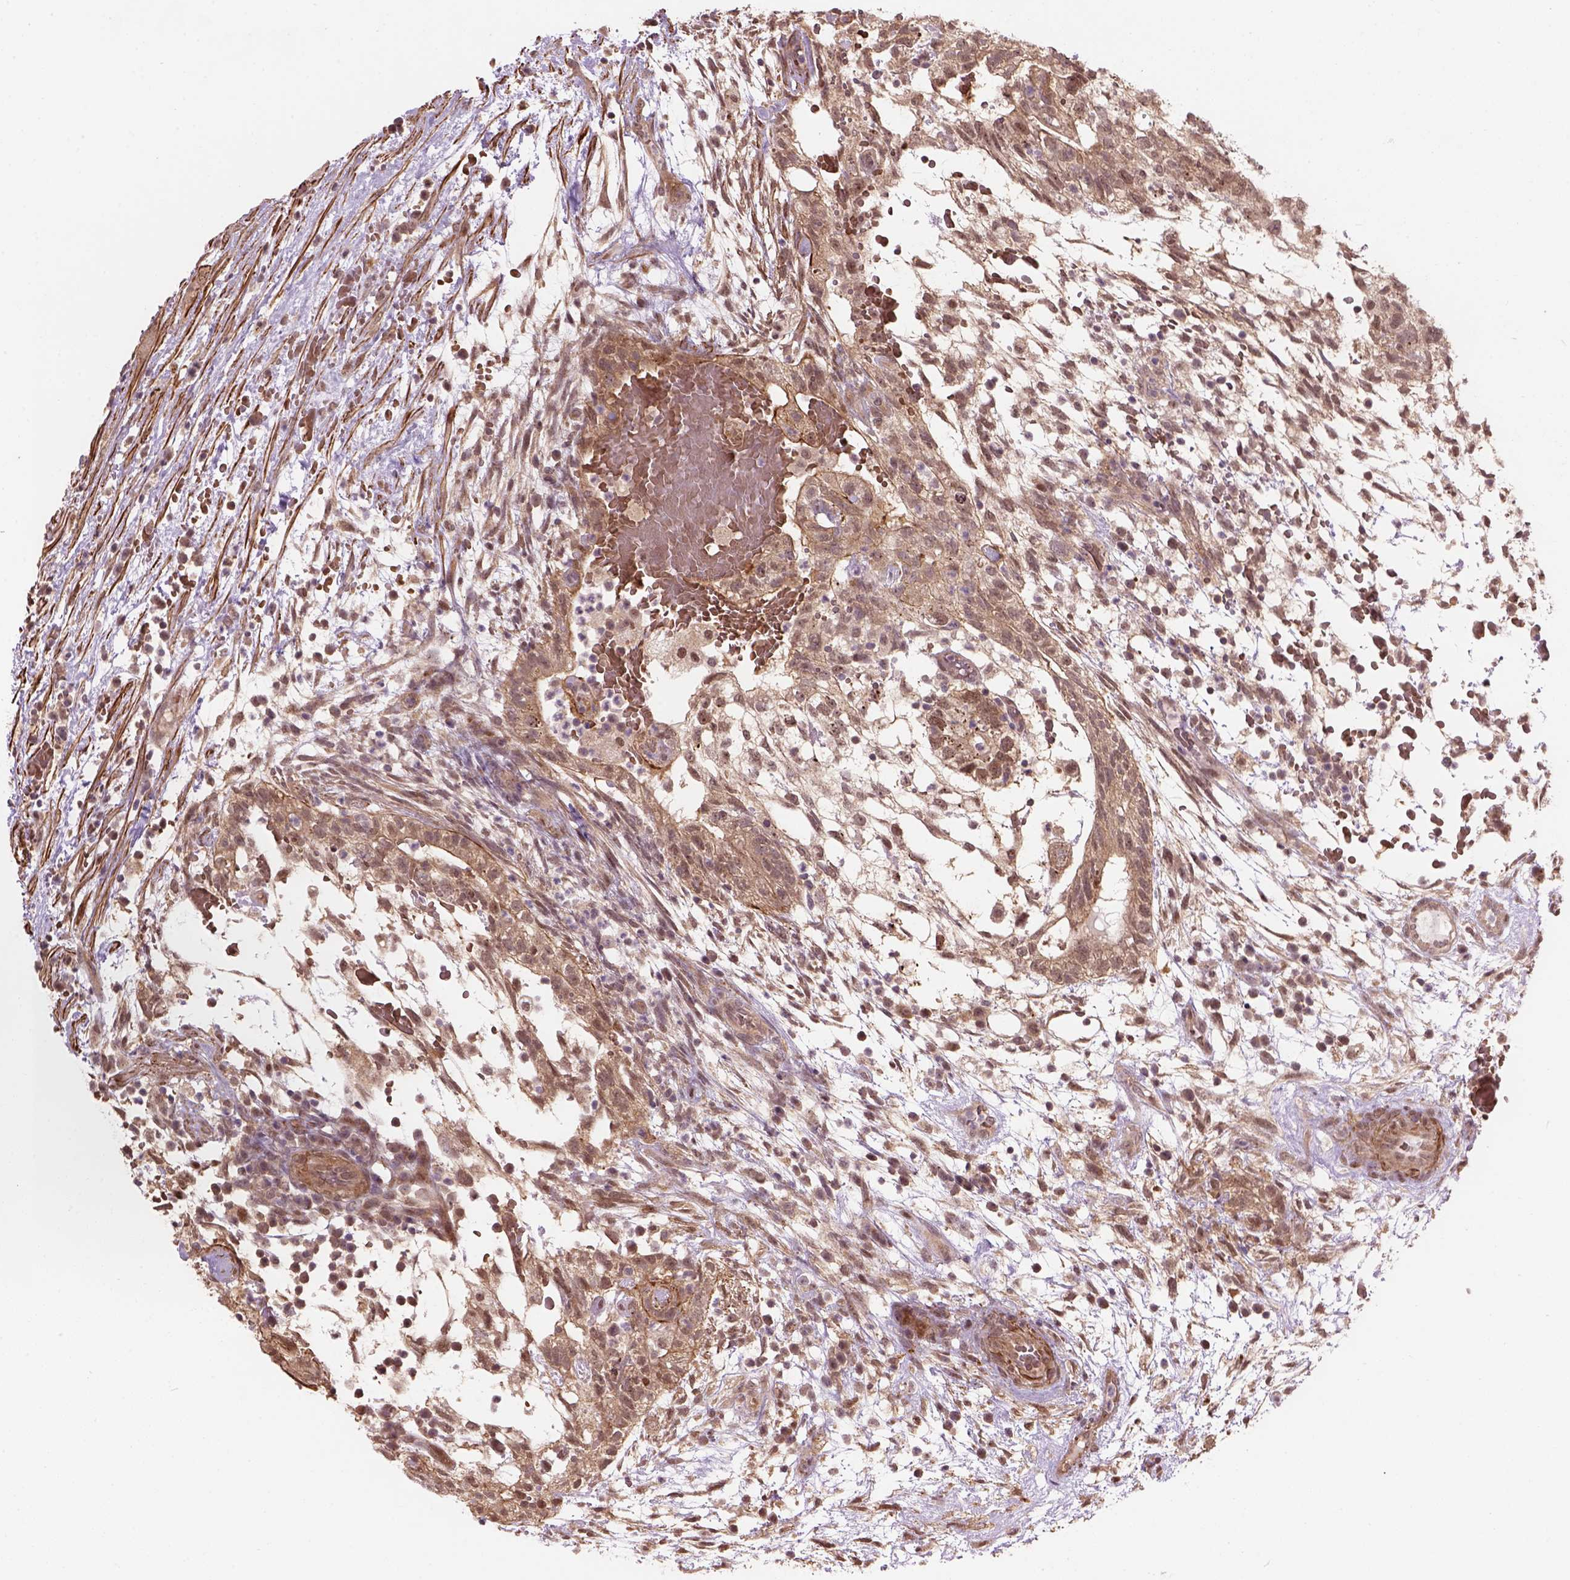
{"staining": {"intensity": "weak", "quantity": ">75%", "location": "cytoplasmic/membranous,nuclear"}, "tissue": "testis cancer", "cell_type": "Tumor cells", "image_type": "cancer", "snomed": [{"axis": "morphology", "description": "Normal tissue, NOS"}, {"axis": "morphology", "description": "Carcinoma, Embryonal, NOS"}, {"axis": "topography", "description": "Testis"}], "caption": "Human testis cancer (embryonal carcinoma) stained with a brown dye demonstrates weak cytoplasmic/membranous and nuclear positive expression in approximately >75% of tumor cells.", "gene": "PSMD11", "patient": {"sex": "male", "age": 32}}